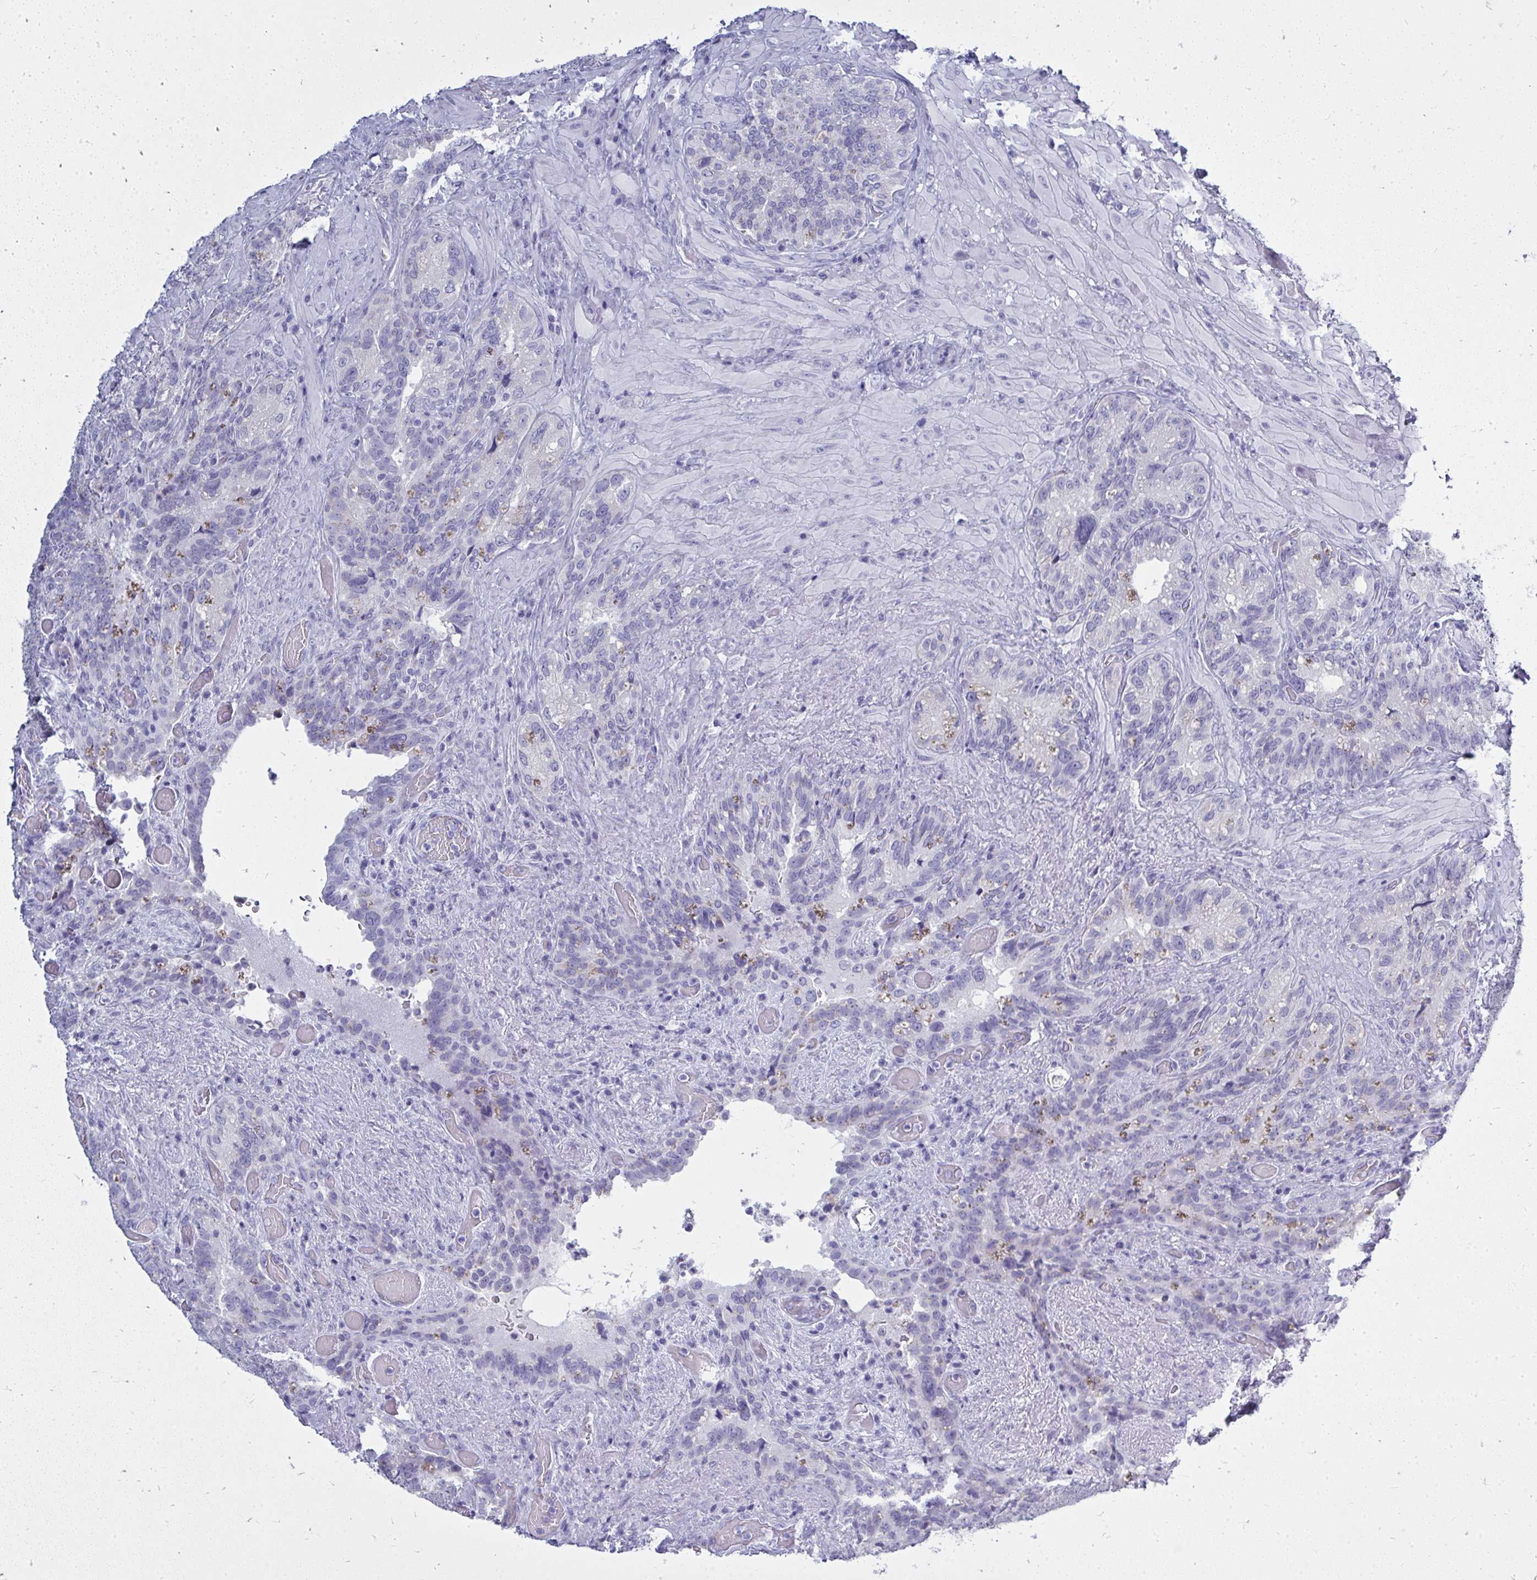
{"staining": {"intensity": "negative", "quantity": "none", "location": "none"}, "tissue": "seminal vesicle", "cell_type": "Glandular cells", "image_type": "normal", "snomed": [{"axis": "morphology", "description": "Normal tissue, NOS"}, {"axis": "topography", "description": "Seminal veicle"}], "caption": "The photomicrograph displays no staining of glandular cells in normal seminal vesicle. (DAB immunohistochemistry (IHC), high magnification).", "gene": "QDPR", "patient": {"sex": "male", "age": 68}}